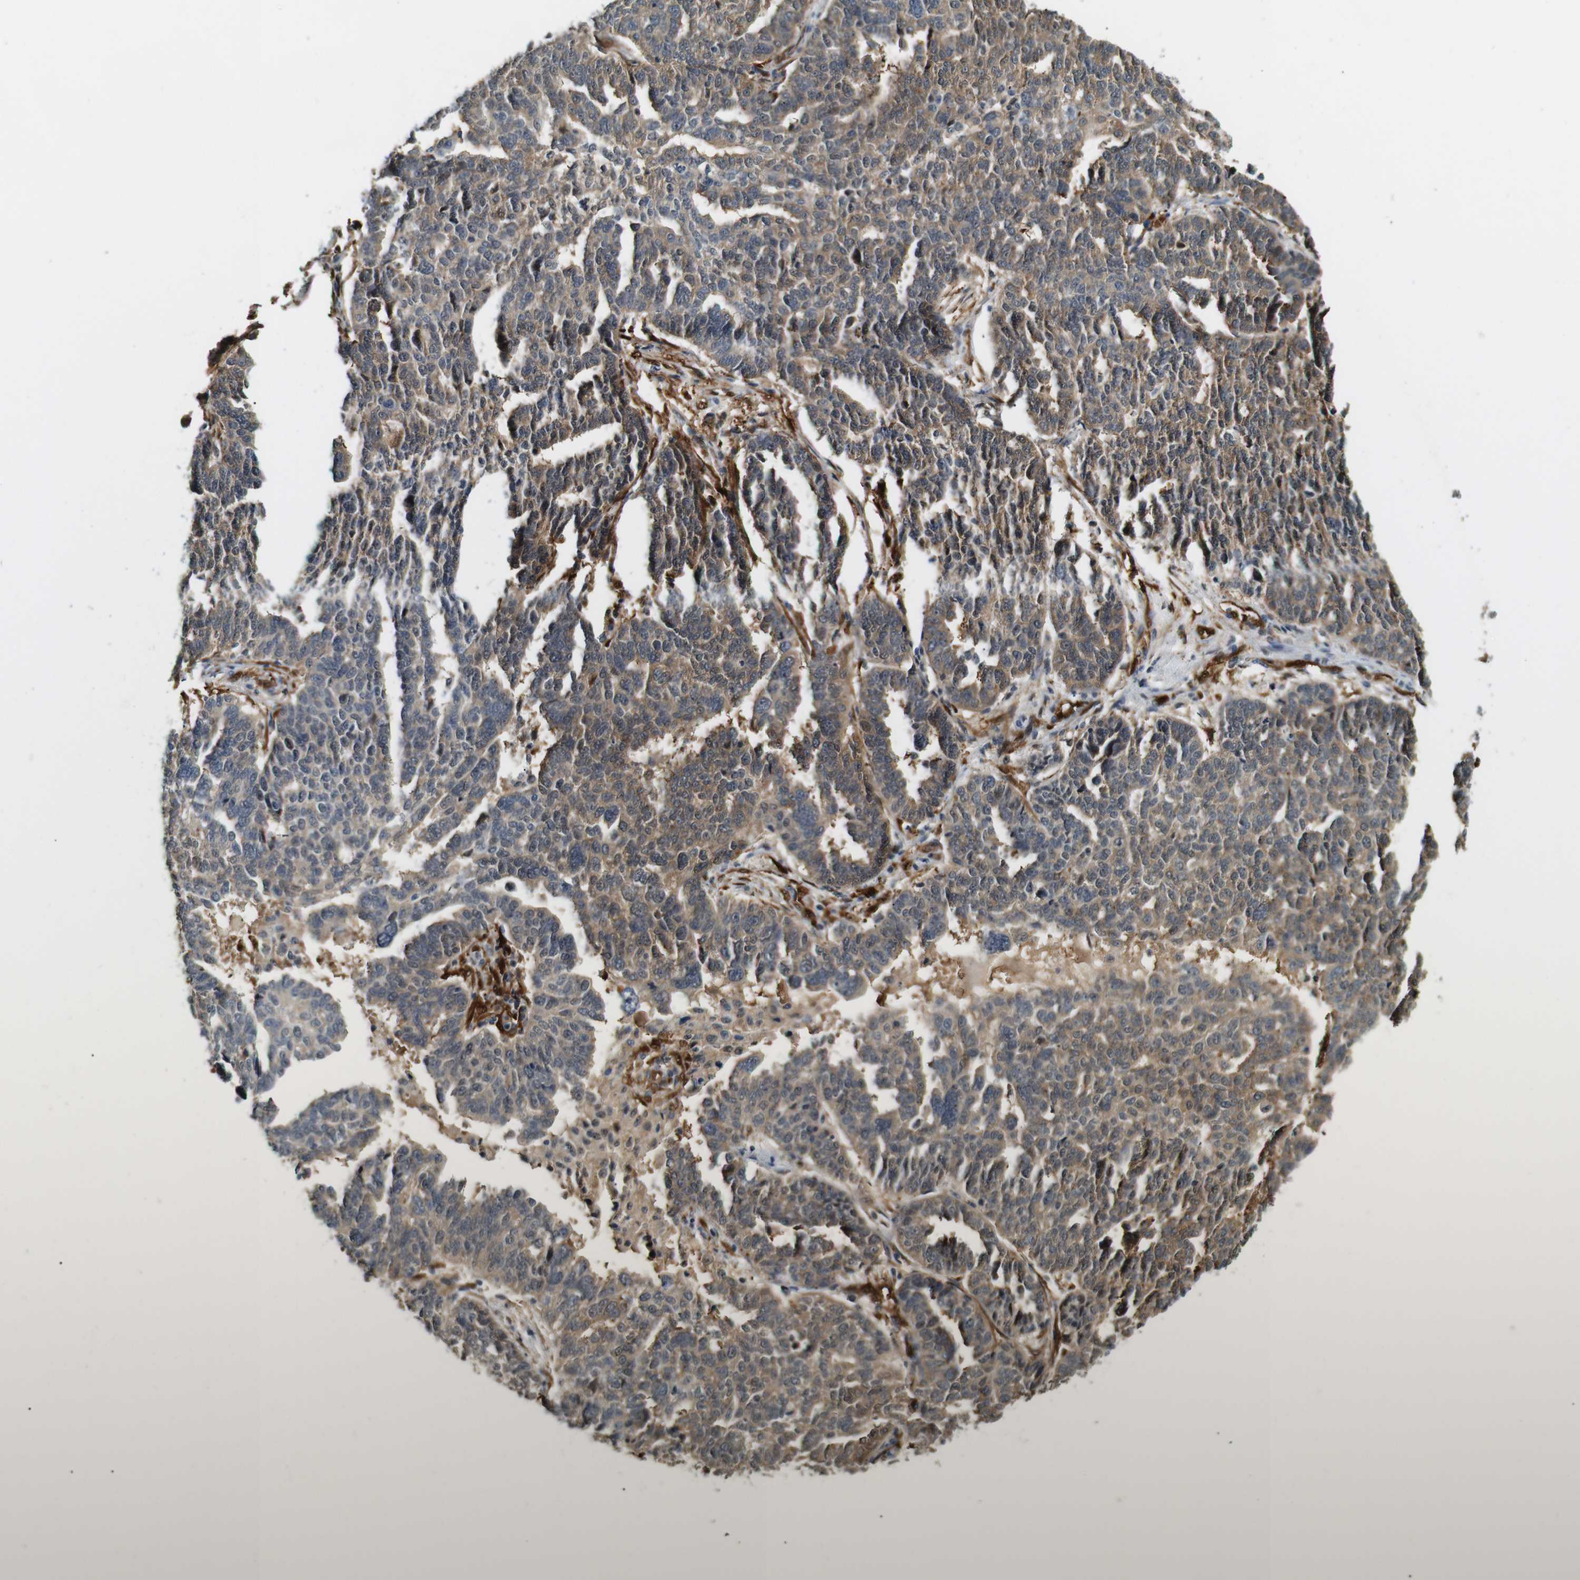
{"staining": {"intensity": "weak", "quantity": ">75%", "location": "cytoplasmic/membranous"}, "tissue": "ovarian cancer", "cell_type": "Tumor cells", "image_type": "cancer", "snomed": [{"axis": "morphology", "description": "Cystadenocarcinoma, serous, NOS"}, {"axis": "topography", "description": "Ovary"}], "caption": "Weak cytoplasmic/membranous positivity is present in about >75% of tumor cells in ovarian cancer (serous cystadenocarcinoma). (DAB (3,3'-diaminobenzidine) IHC with brightfield microscopy, high magnification).", "gene": "LXN", "patient": {"sex": "female", "age": 59}}